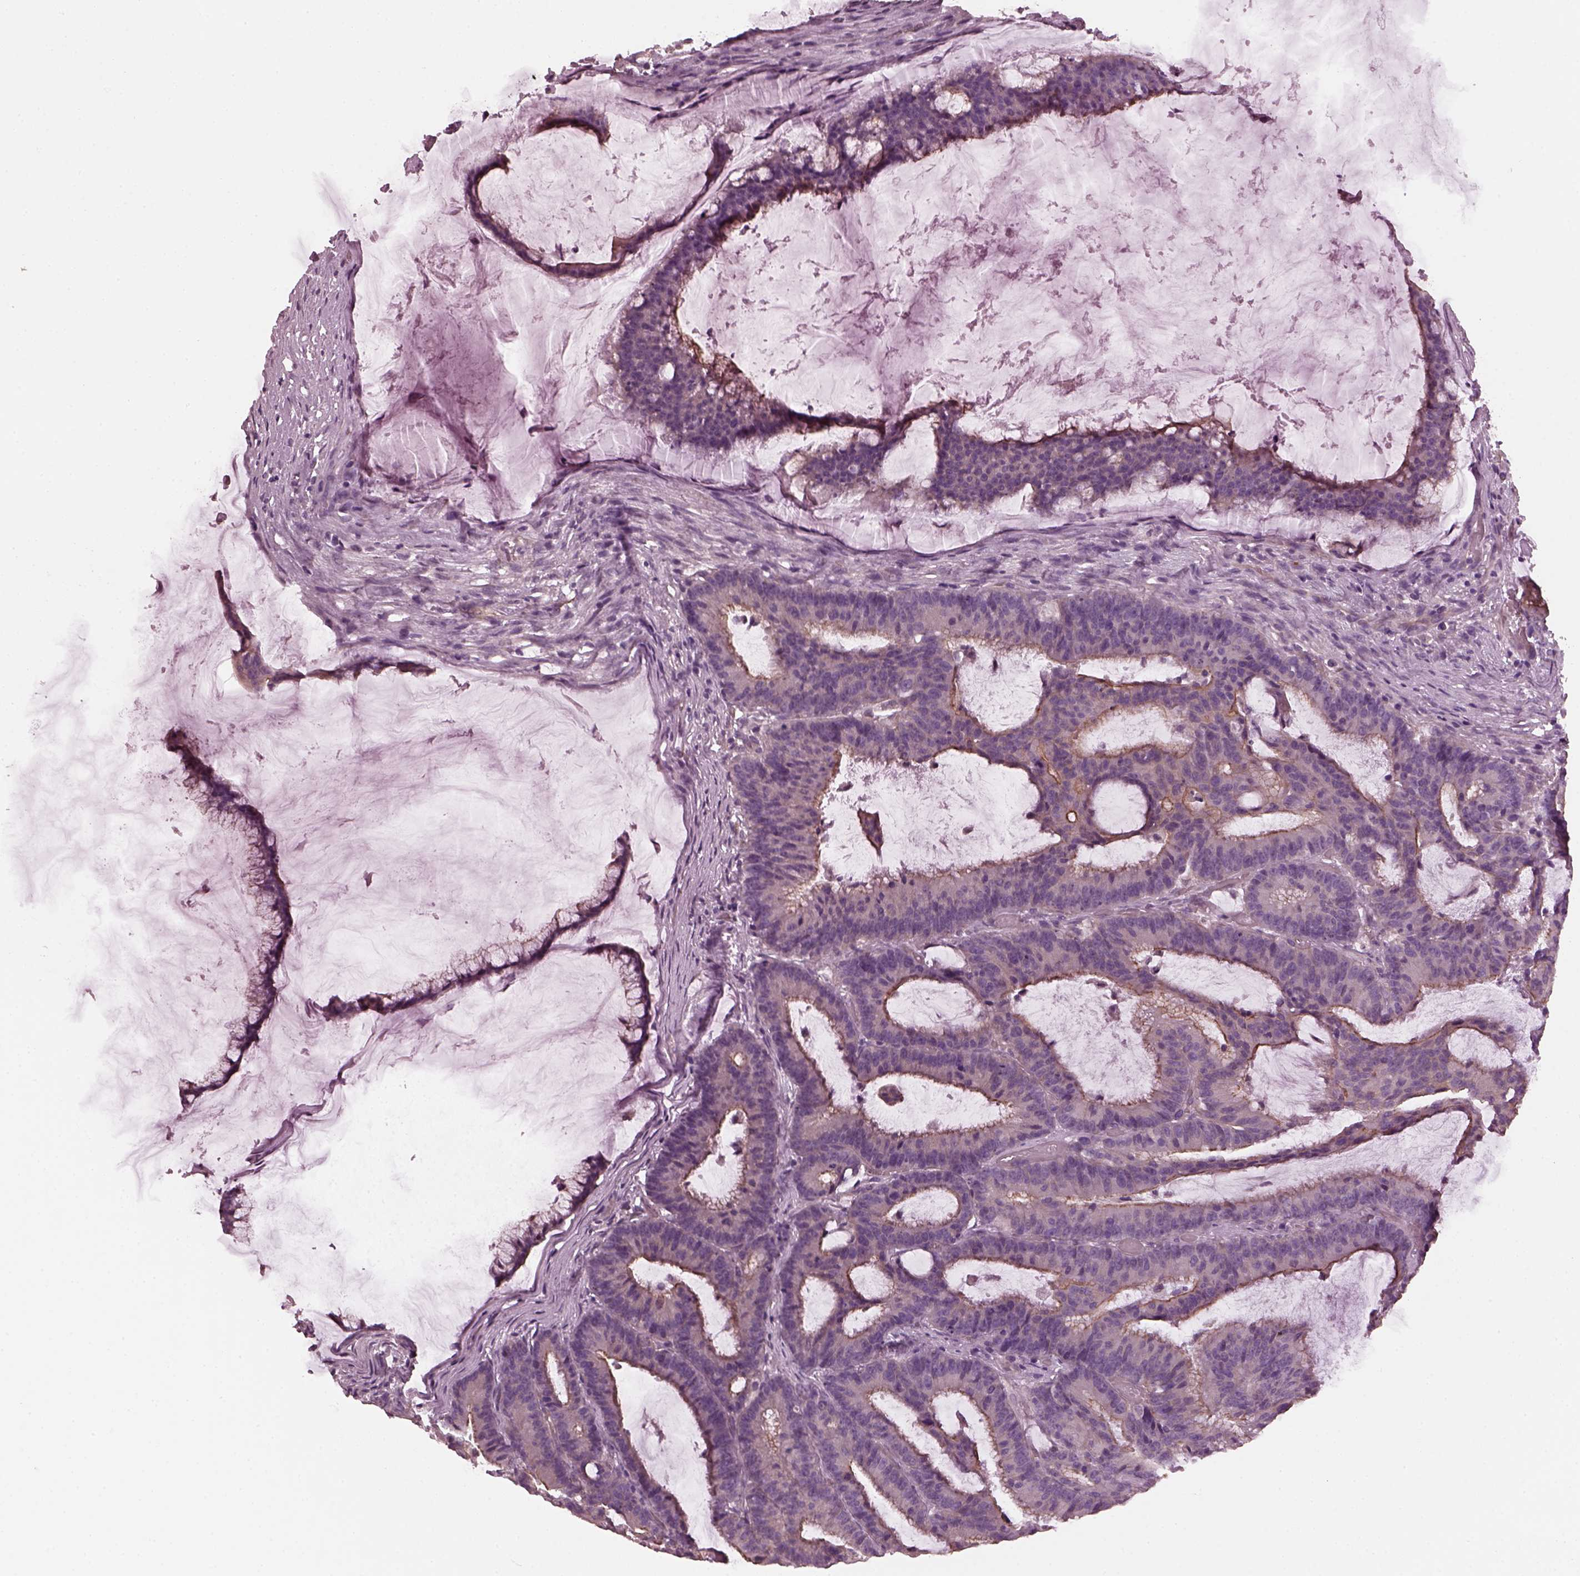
{"staining": {"intensity": "moderate", "quantity": "25%-75%", "location": "cytoplasmic/membranous"}, "tissue": "colorectal cancer", "cell_type": "Tumor cells", "image_type": "cancer", "snomed": [{"axis": "morphology", "description": "Adenocarcinoma, NOS"}, {"axis": "topography", "description": "Colon"}], "caption": "Immunohistochemistry staining of adenocarcinoma (colorectal), which reveals medium levels of moderate cytoplasmic/membranous positivity in approximately 25%-75% of tumor cells indicating moderate cytoplasmic/membranous protein positivity. The staining was performed using DAB (3,3'-diaminobenzidine) (brown) for protein detection and nuclei were counterstained in hematoxylin (blue).", "gene": "ODAD1", "patient": {"sex": "female", "age": 78}}